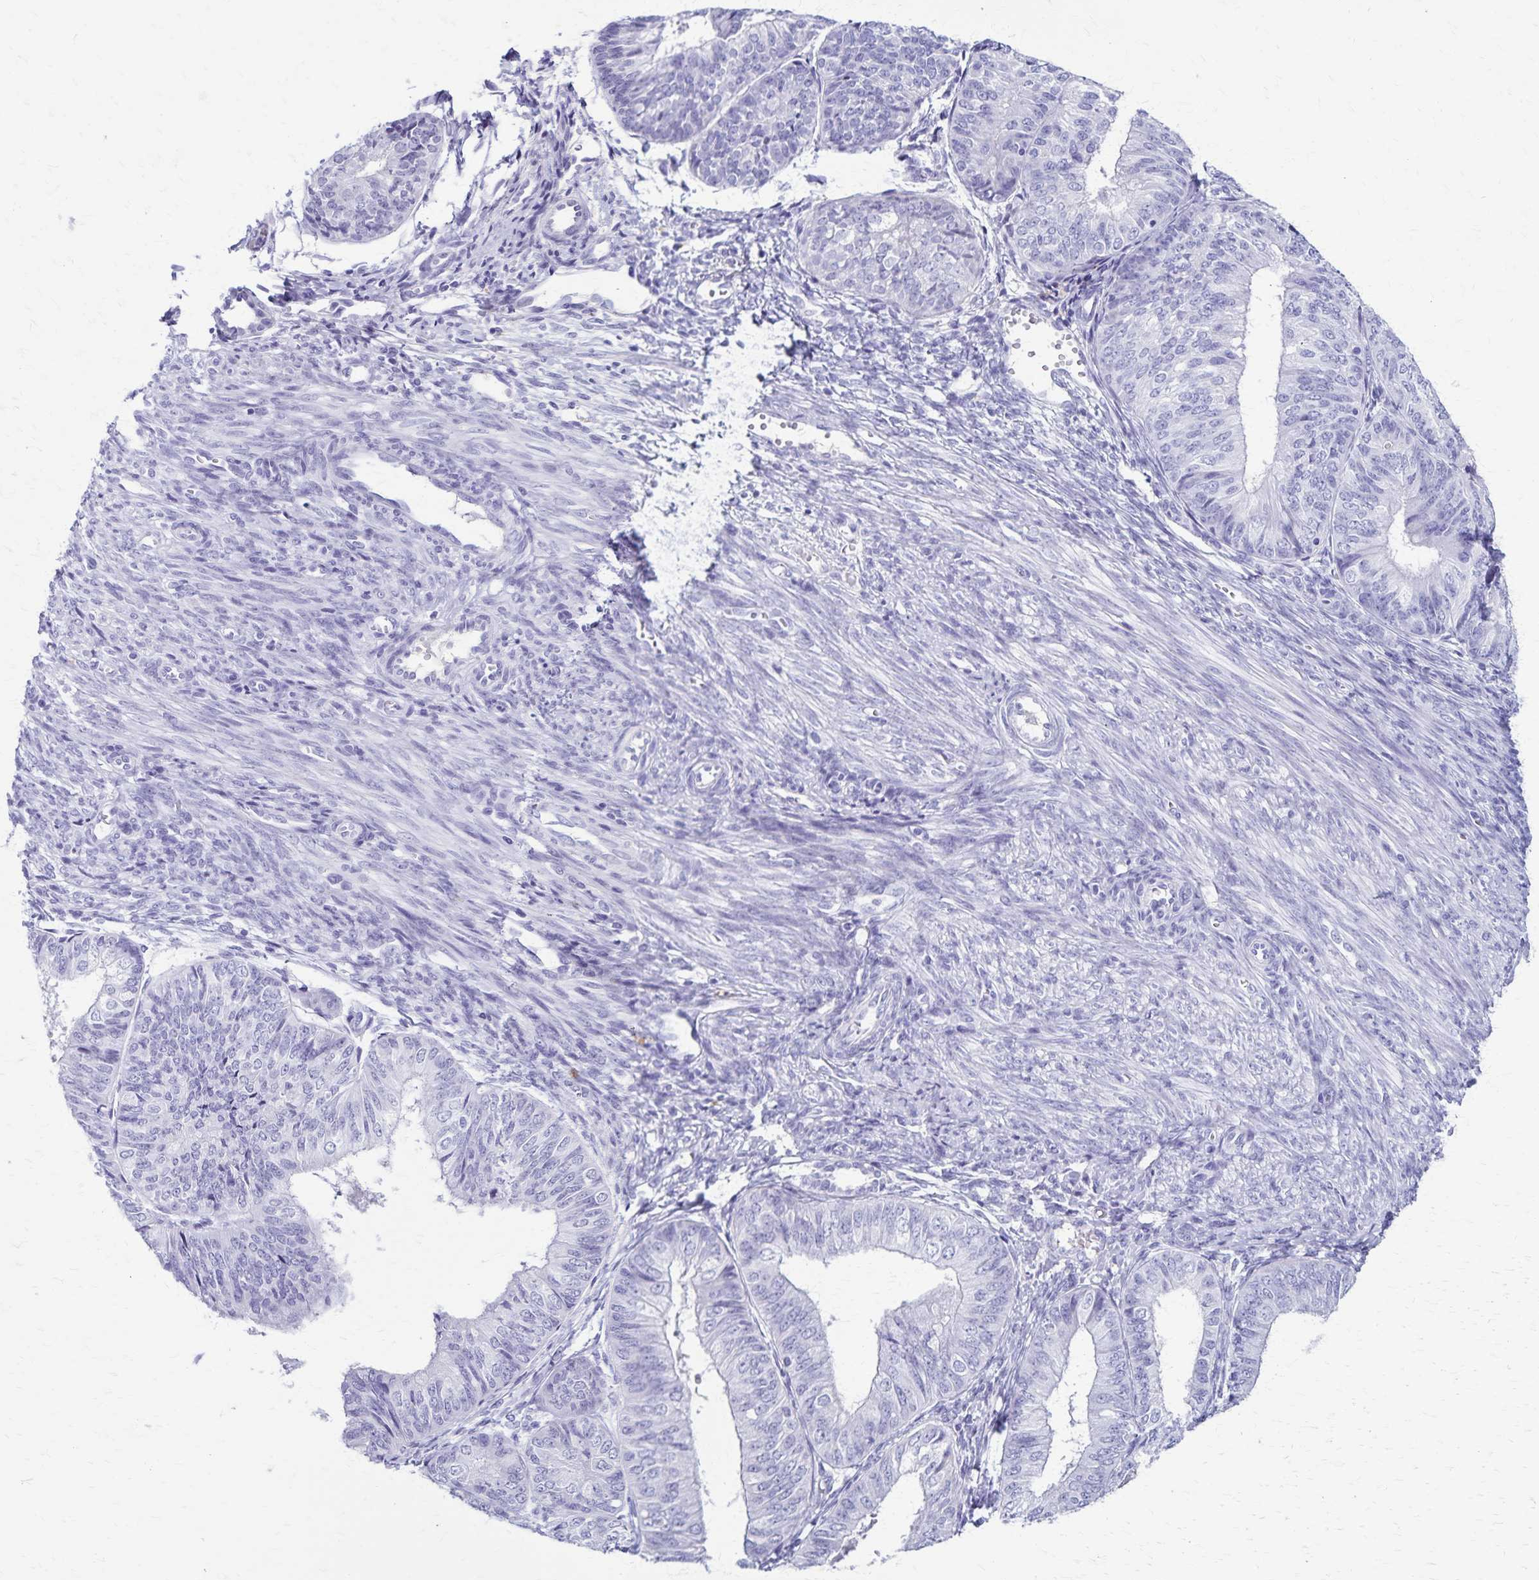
{"staining": {"intensity": "negative", "quantity": "none", "location": "none"}, "tissue": "endometrial cancer", "cell_type": "Tumor cells", "image_type": "cancer", "snomed": [{"axis": "morphology", "description": "Adenocarcinoma, NOS"}, {"axis": "topography", "description": "Endometrium"}], "caption": "An immunohistochemistry (IHC) micrograph of endometrial cancer is shown. There is no staining in tumor cells of endometrial cancer. Brightfield microscopy of immunohistochemistry stained with DAB (brown) and hematoxylin (blue), captured at high magnification.", "gene": "TMEM60", "patient": {"sex": "female", "age": 58}}